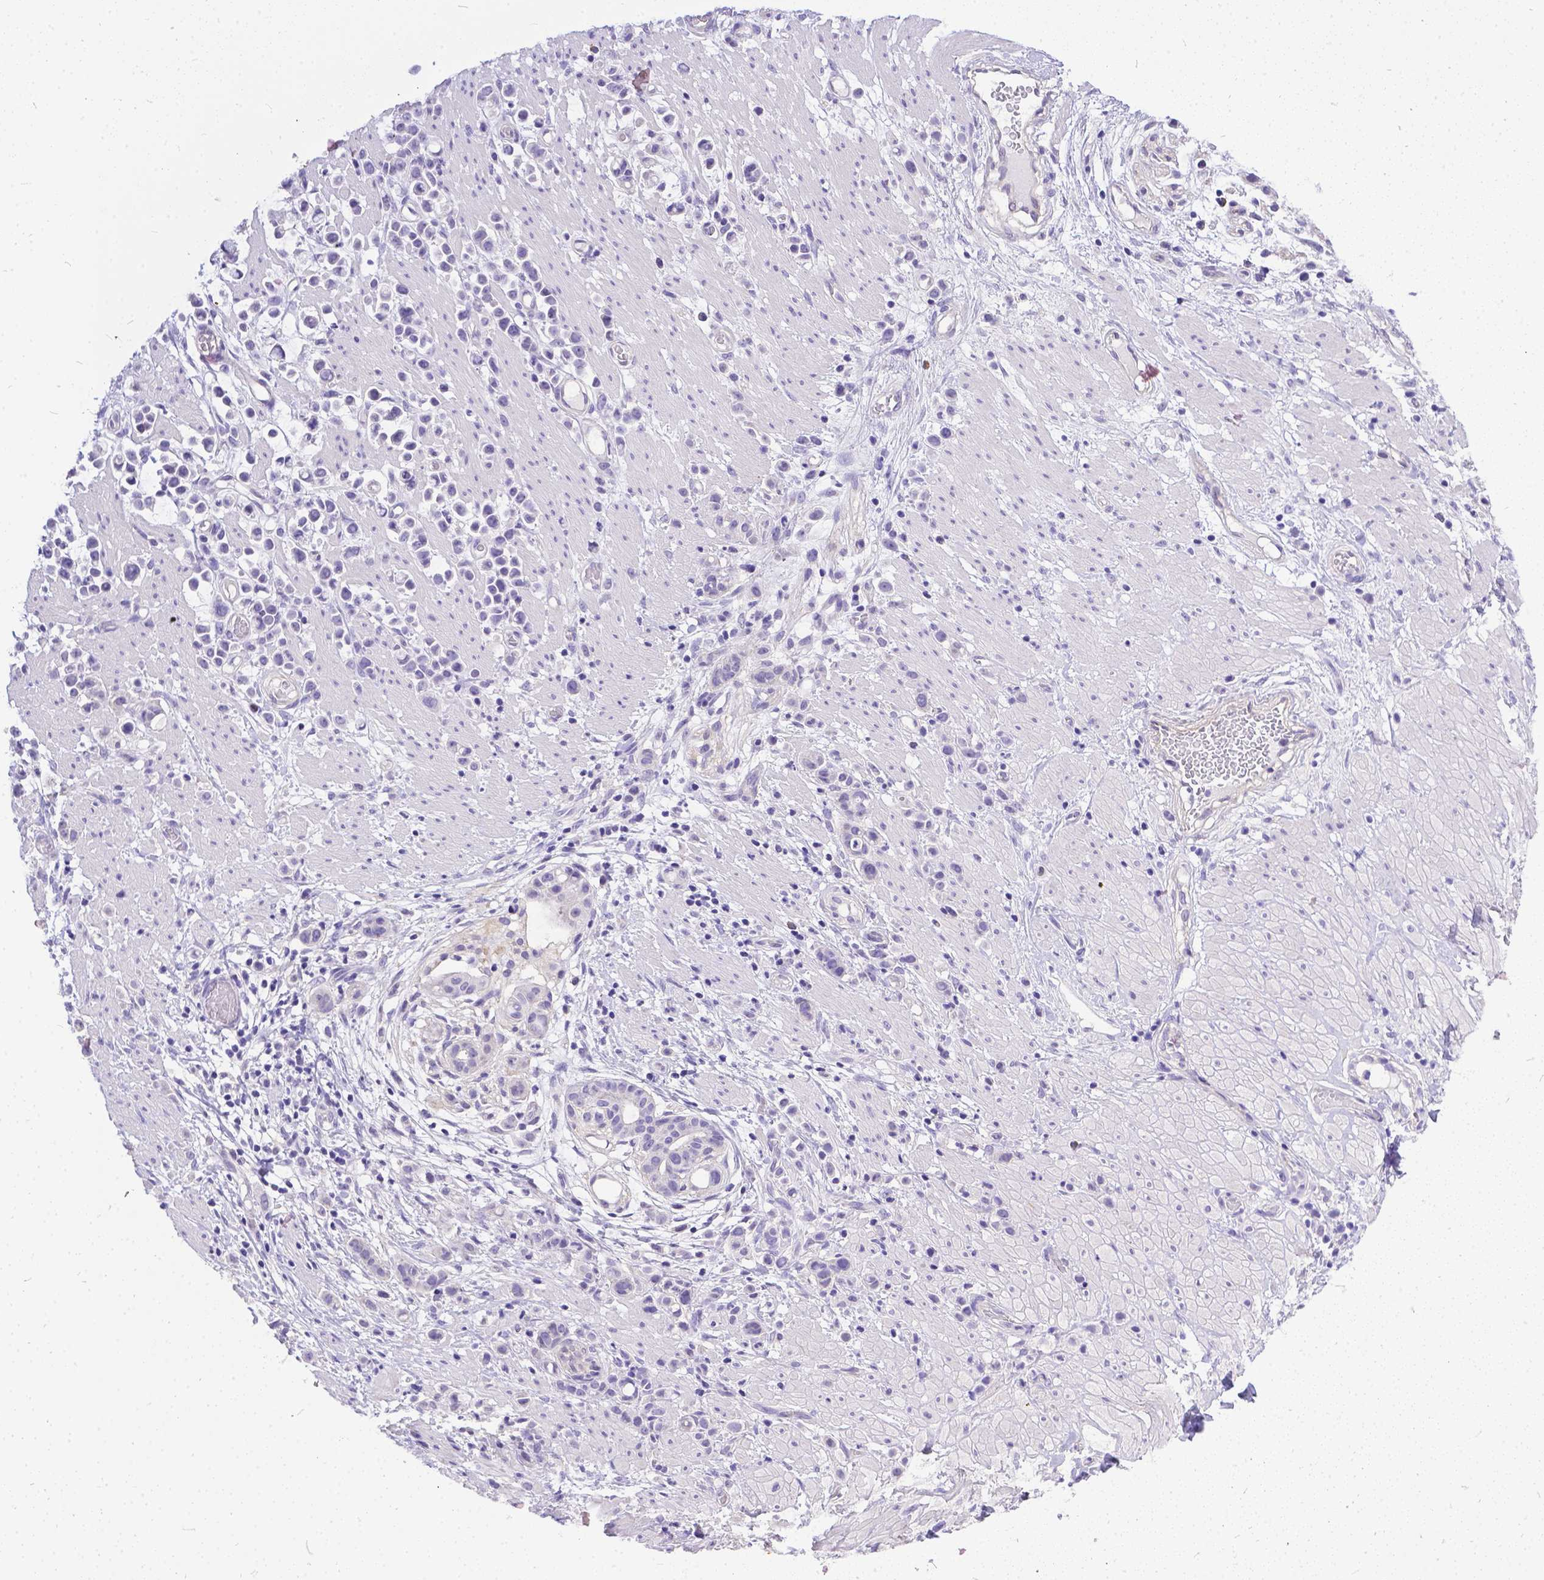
{"staining": {"intensity": "negative", "quantity": "none", "location": "none"}, "tissue": "stomach cancer", "cell_type": "Tumor cells", "image_type": "cancer", "snomed": [{"axis": "morphology", "description": "Adenocarcinoma, NOS"}, {"axis": "topography", "description": "Stomach"}], "caption": "A high-resolution image shows immunohistochemistry staining of stomach cancer, which reveals no significant positivity in tumor cells.", "gene": "DLEC1", "patient": {"sex": "male", "age": 82}}